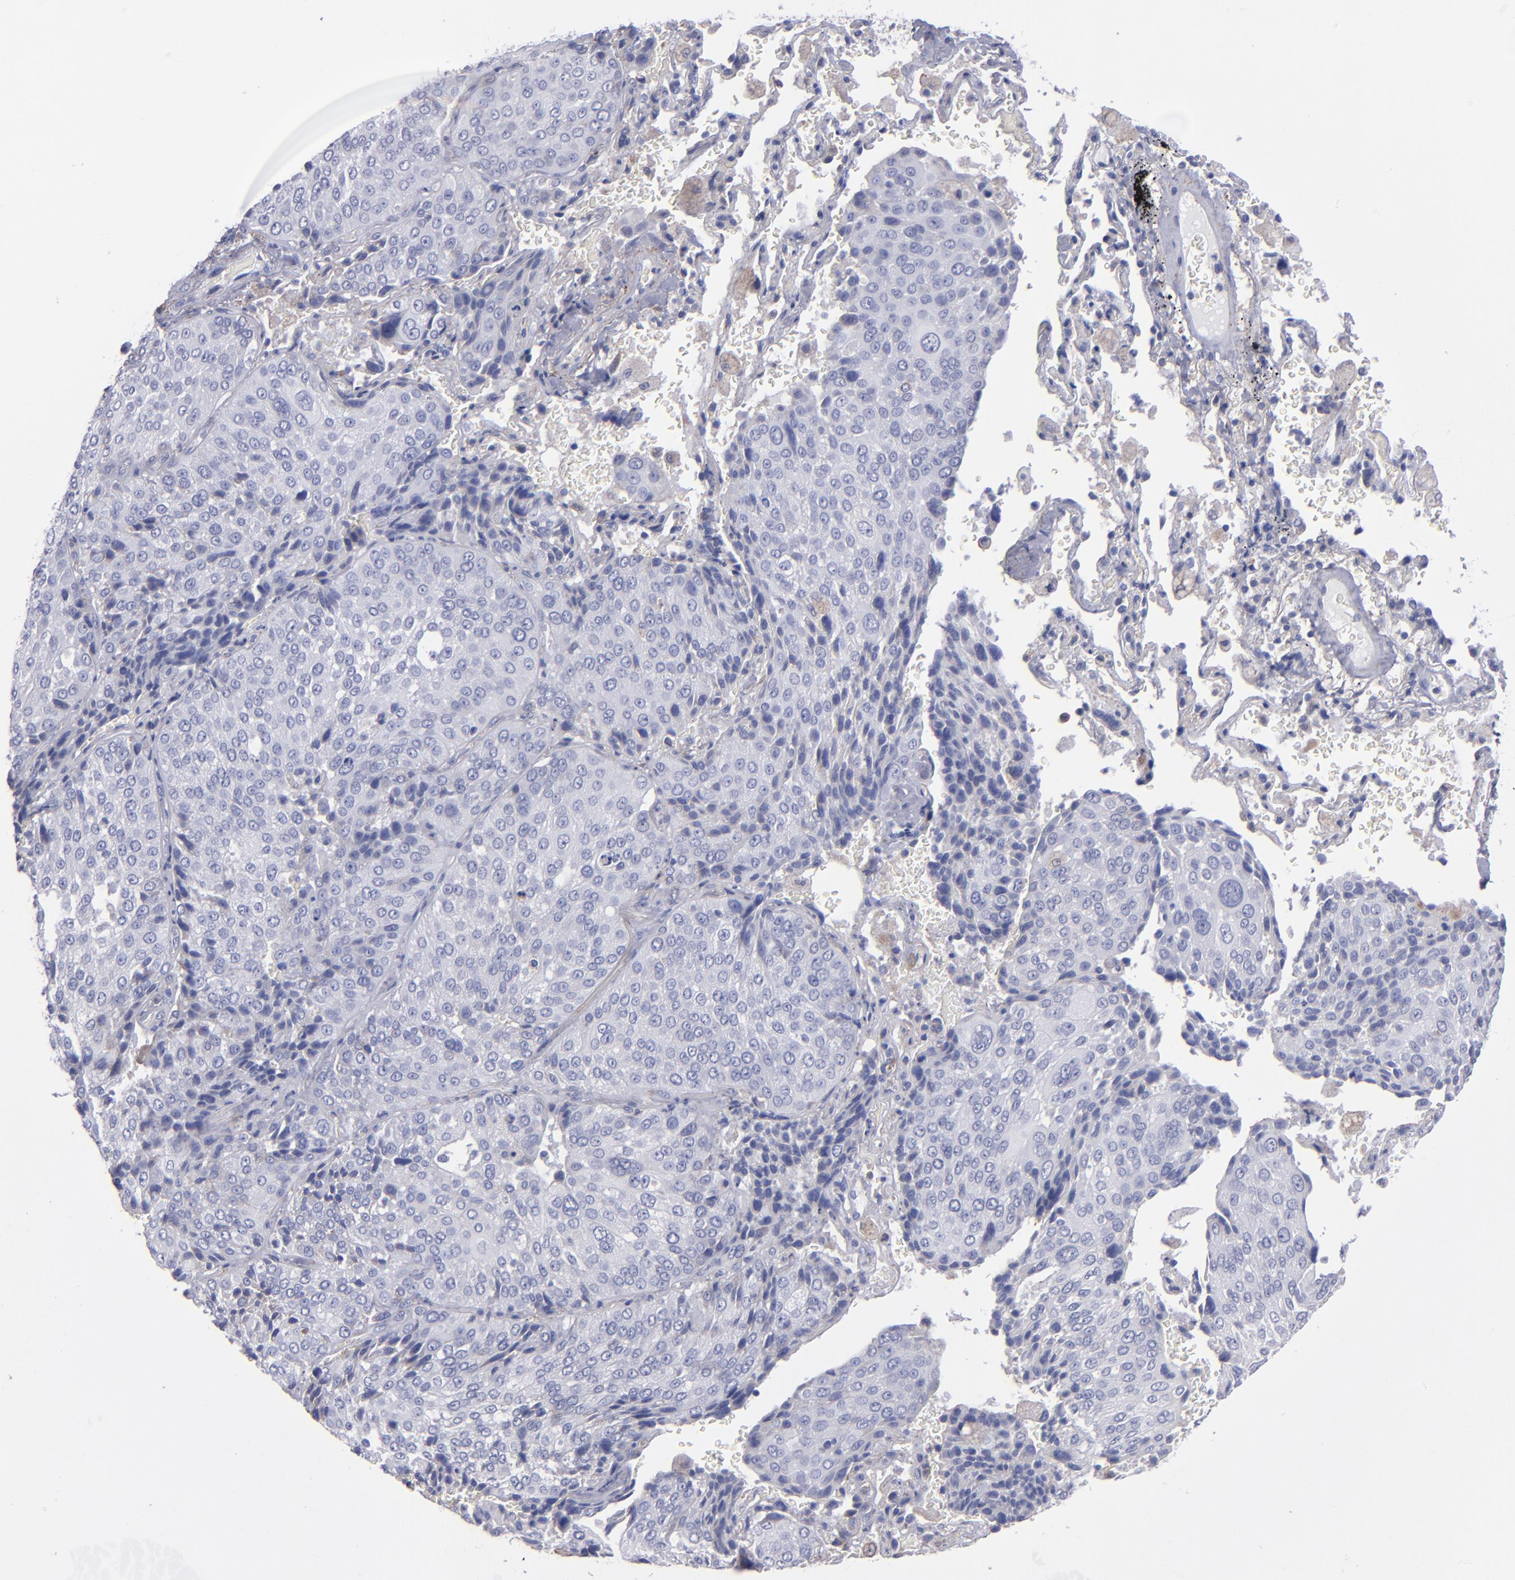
{"staining": {"intensity": "negative", "quantity": "none", "location": "none"}, "tissue": "lung cancer", "cell_type": "Tumor cells", "image_type": "cancer", "snomed": [{"axis": "morphology", "description": "Squamous cell carcinoma, NOS"}, {"axis": "topography", "description": "Lung"}], "caption": "Immunohistochemical staining of squamous cell carcinoma (lung) displays no significant positivity in tumor cells.", "gene": "MFGE8", "patient": {"sex": "male", "age": 54}}